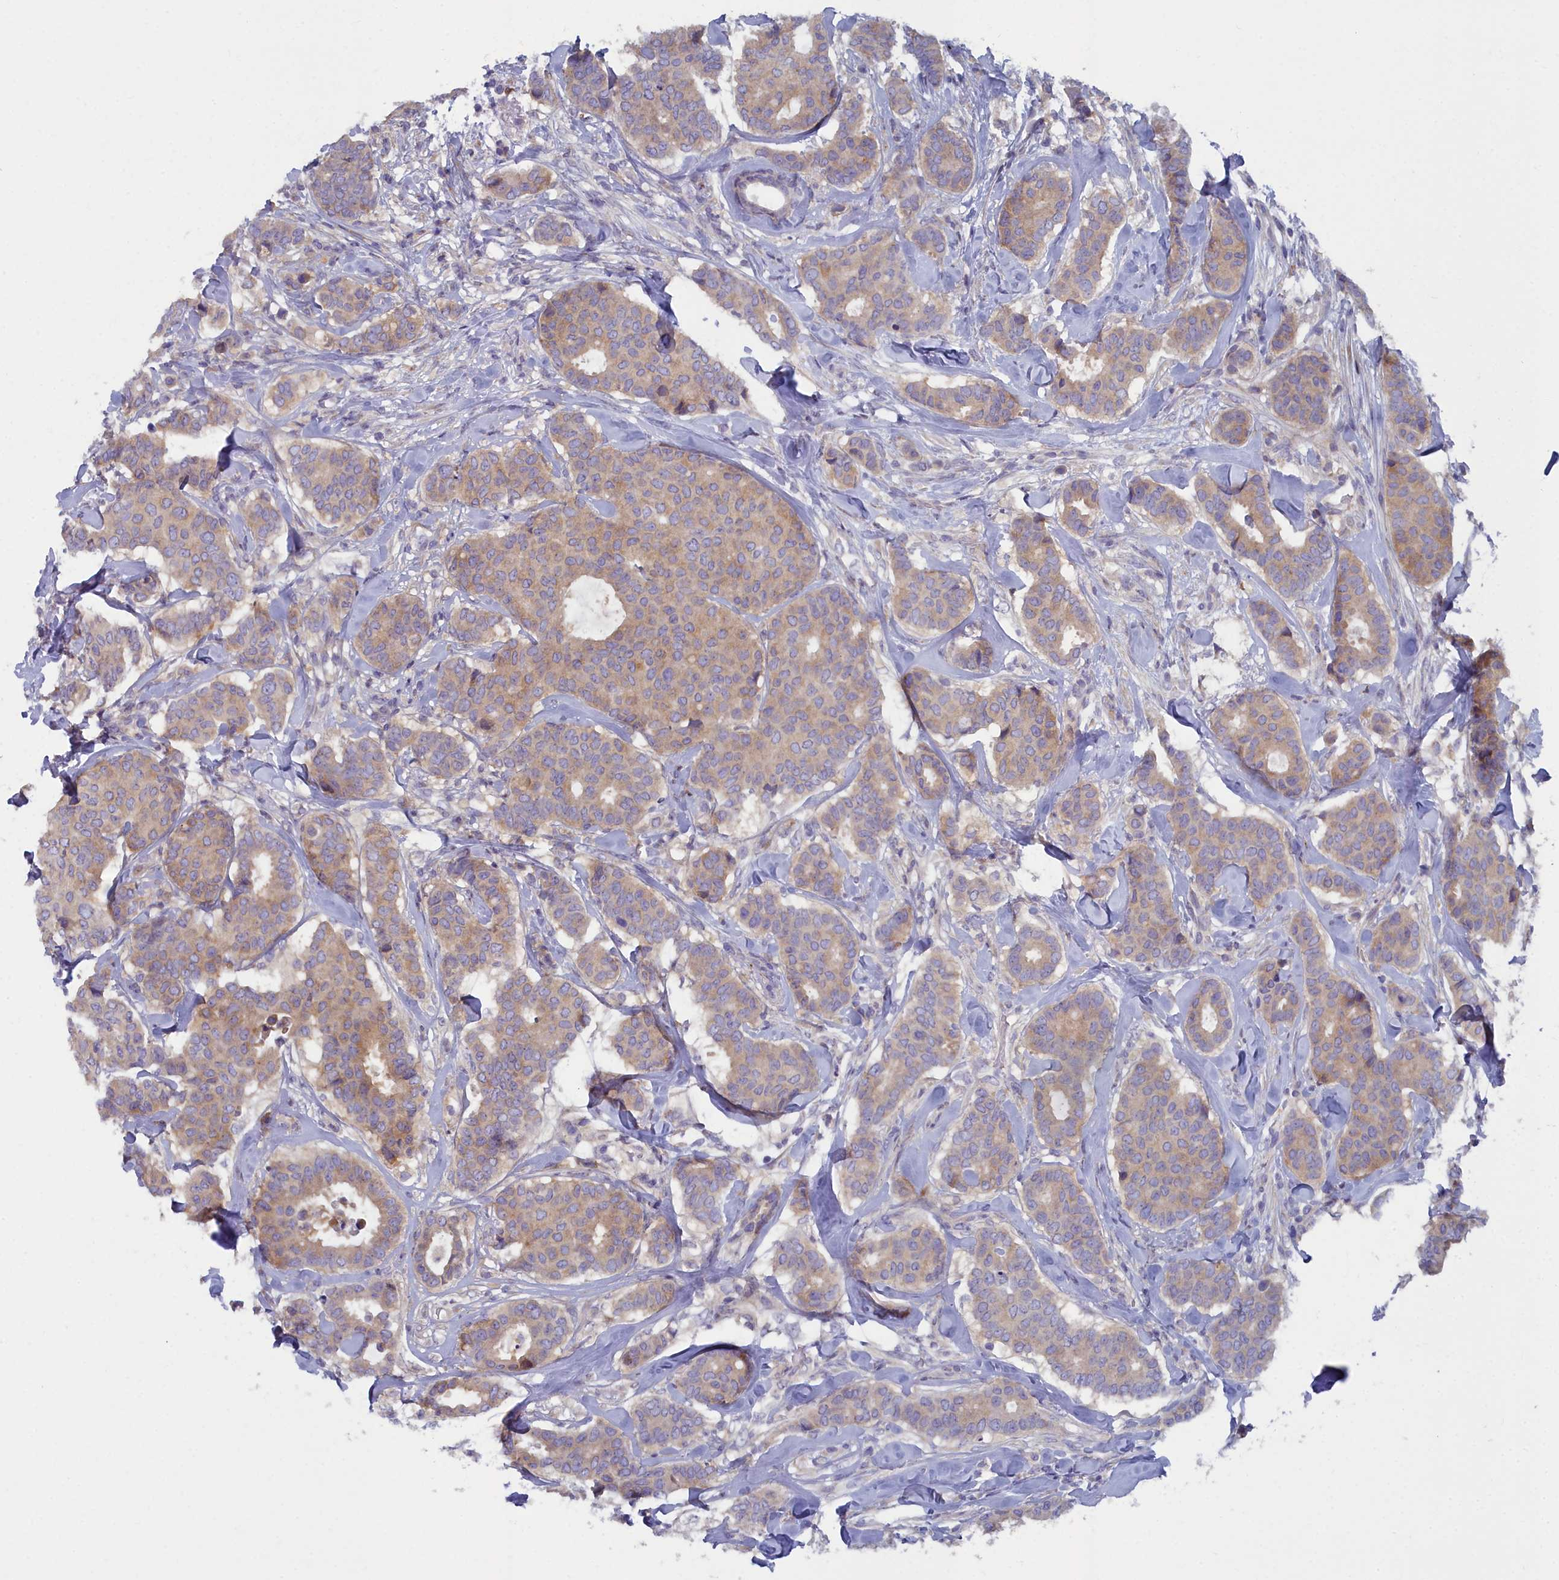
{"staining": {"intensity": "moderate", "quantity": ">75%", "location": "cytoplasmic/membranous"}, "tissue": "breast cancer", "cell_type": "Tumor cells", "image_type": "cancer", "snomed": [{"axis": "morphology", "description": "Duct carcinoma"}, {"axis": "topography", "description": "Breast"}], "caption": "This micrograph shows breast infiltrating ductal carcinoma stained with IHC to label a protein in brown. The cytoplasmic/membranous of tumor cells show moderate positivity for the protein. Nuclei are counter-stained blue.", "gene": "B9D2", "patient": {"sex": "female", "age": 75}}